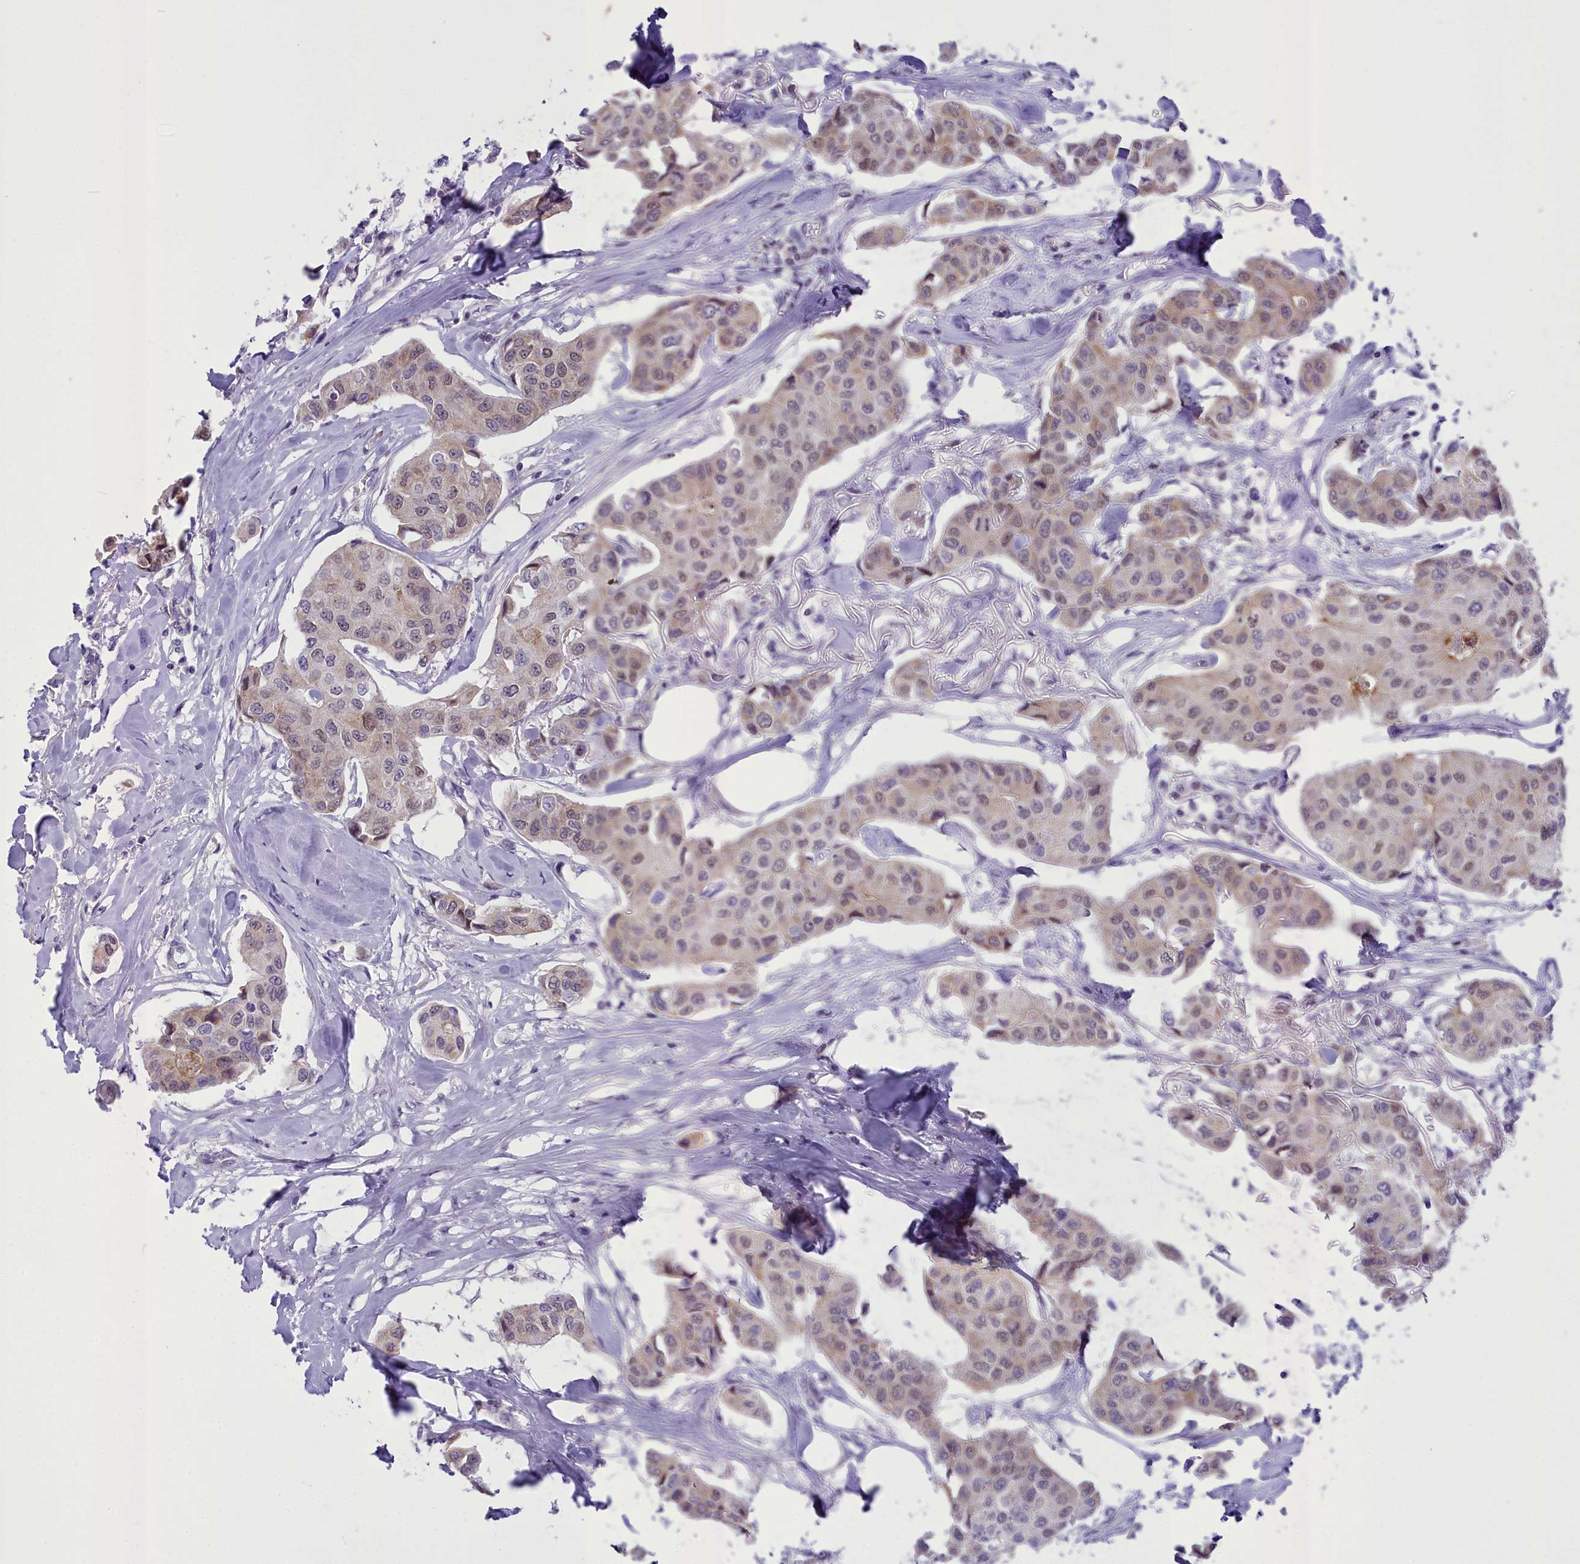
{"staining": {"intensity": "weak", "quantity": ">75%", "location": "cytoplasmic/membranous,nuclear"}, "tissue": "breast cancer", "cell_type": "Tumor cells", "image_type": "cancer", "snomed": [{"axis": "morphology", "description": "Duct carcinoma"}, {"axis": "topography", "description": "Breast"}], "caption": "Immunohistochemistry (IHC) (DAB (3,3'-diaminobenzidine)) staining of human breast infiltrating ductal carcinoma shows weak cytoplasmic/membranous and nuclear protein staining in approximately >75% of tumor cells.", "gene": "B9D2", "patient": {"sex": "female", "age": 80}}